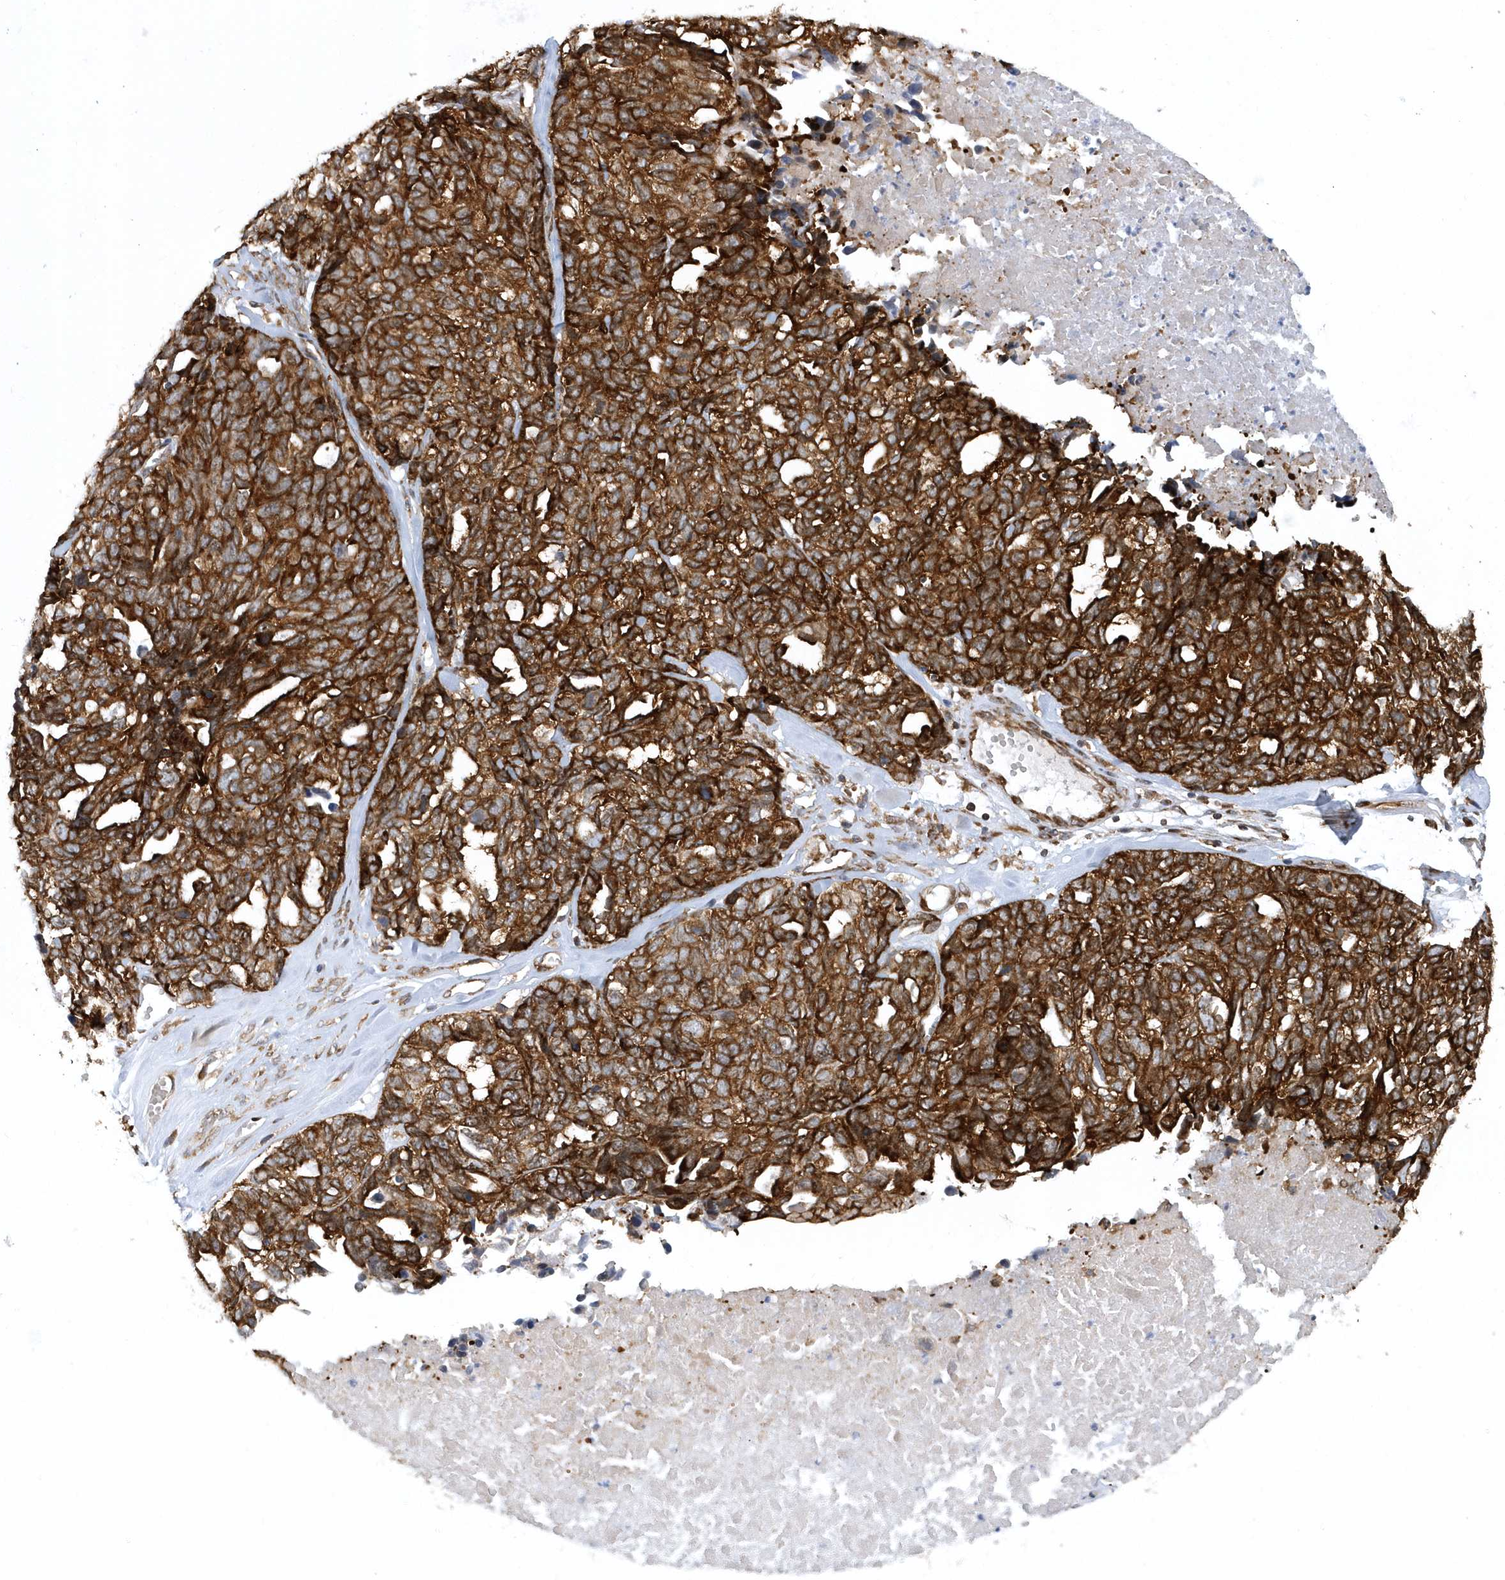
{"staining": {"intensity": "strong", "quantity": ">75%", "location": "cytoplasmic/membranous"}, "tissue": "ovarian cancer", "cell_type": "Tumor cells", "image_type": "cancer", "snomed": [{"axis": "morphology", "description": "Cystadenocarcinoma, serous, NOS"}, {"axis": "topography", "description": "Ovary"}], "caption": "High-magnification brightfield microscopy of ovarian serous cystadenocarcinoma stained with DAB (3,3'-diaminobenzidine) (brown) and counterstained with hematoxylin (blue). tumor cells exhibit strong cytoplasmic/membranous expression is seen in about>75% of cells.", "gene": "PHF1", "patient": {"sex": "female", "age": 79}}